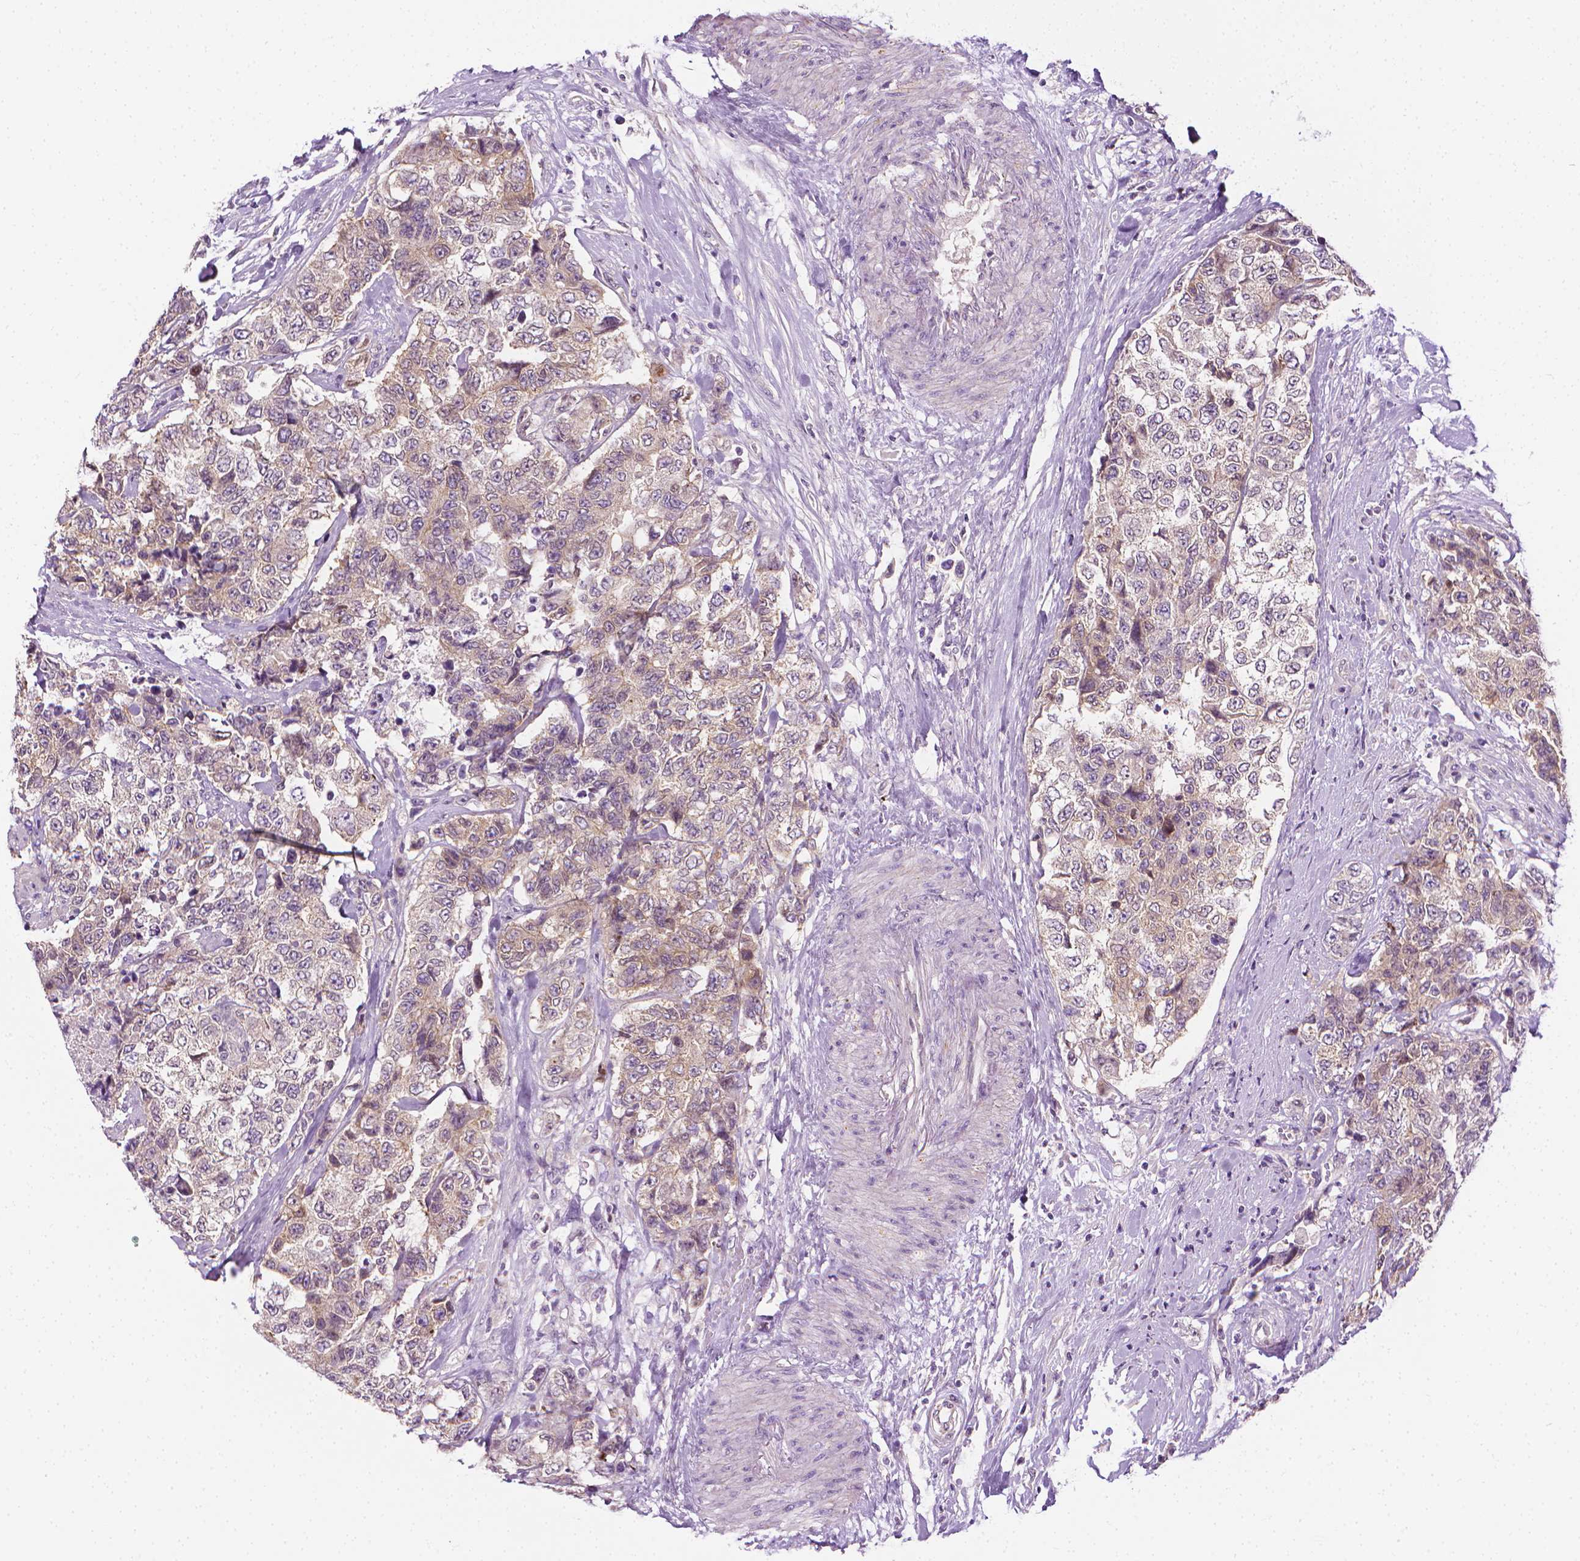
{"staining": {"intensity": "weak", "quantity": "<25%", "location": "cytoplasmic/membranous"}, "tissue": "urothelial cancer", "cell_type": "Tumor cells", "image_type": "cancer", "snomed": [{"axis": "morphology", "description": "Urothelial carcinoma, High grade"}, {"axis": "topography", "description": "Urinary bladder"}], "caption": "Immunohistochemistry image of urothelial cancer stained for a protein (brown), which demonstrates no expression in tumor cells. (DAB (3,3'-diaminobenzidine) immunohistochemistry, high magnification).", "gene": "MCOLN3", "patient": {"sex": "female", "age": 78}}